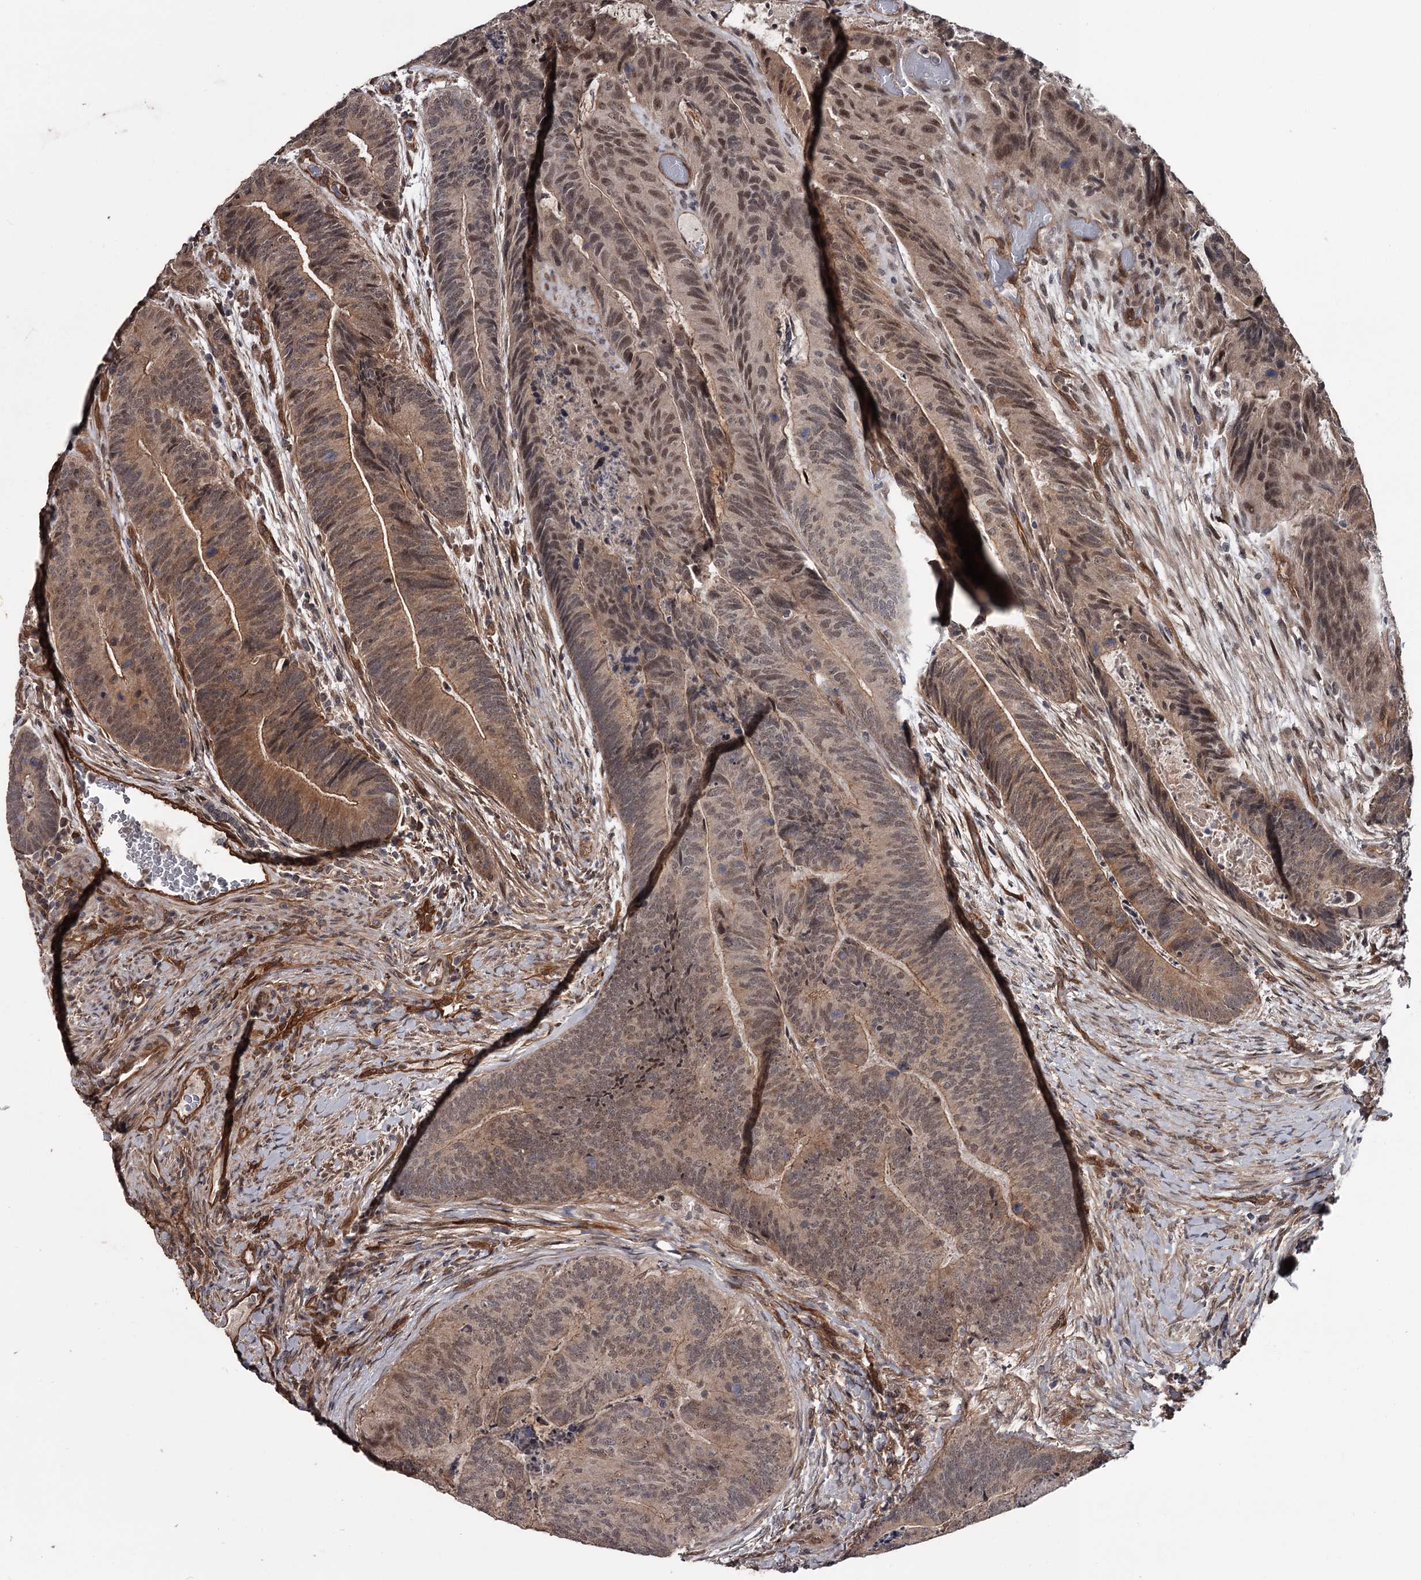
{"staining": {"intensity": "moderate", "quantity": ">75%", "location": "cytoplasmic/membranous,nuclear"}, "tissue": "colorectal cancer", "cell_type": "Tumor cells", "image_type": "cancer", "snomed": [{"axis": "morphology", "description": "Adenocarcinoma, NOS"}, {"axis": "topography", "description": "Colon"}], "caption": "Colorectal cancer (adenocarcinoma) stained with IHC displays moderate cytoplasmic/membranous and nuclear staining in about >75% of tumor cells.", "gene": "CDC42EP2", "patient": {"sex": "female", "age": 67}}